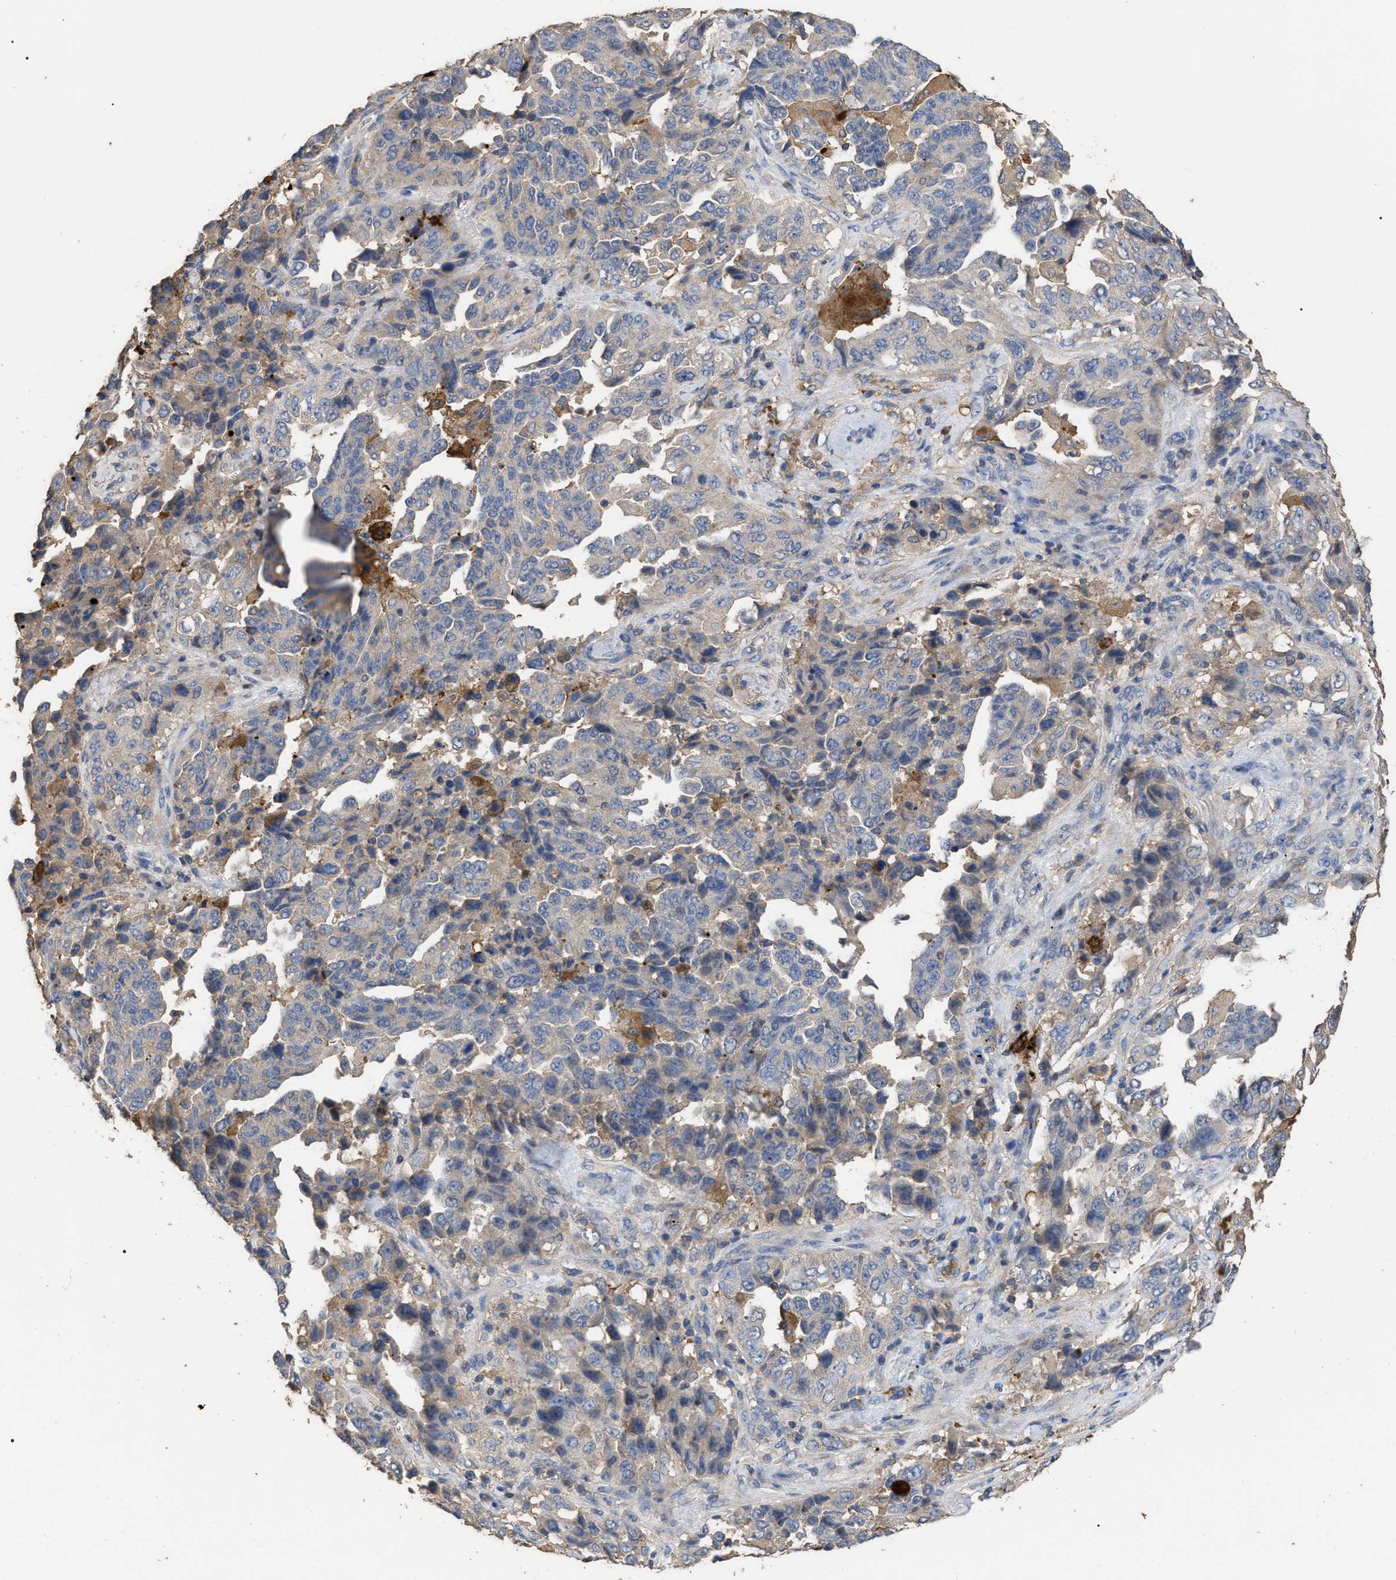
{"staining": {"intensity": "negative", "quantity": "none", "location": "none"}, "tissue": "lung cancer", "cell_type": "Tumor cells", "image_type": "cancer", "snomed": [{"axis": "morphology", "description": "Adenocarcinoma, NOS"}, {"axis": "topography", "description": "Lung"}], "caption": "Tumor cells show no significant protein expression in lung cancer.", "gene": "GPR179", "patient": {"sex": "female", "age": 51}}